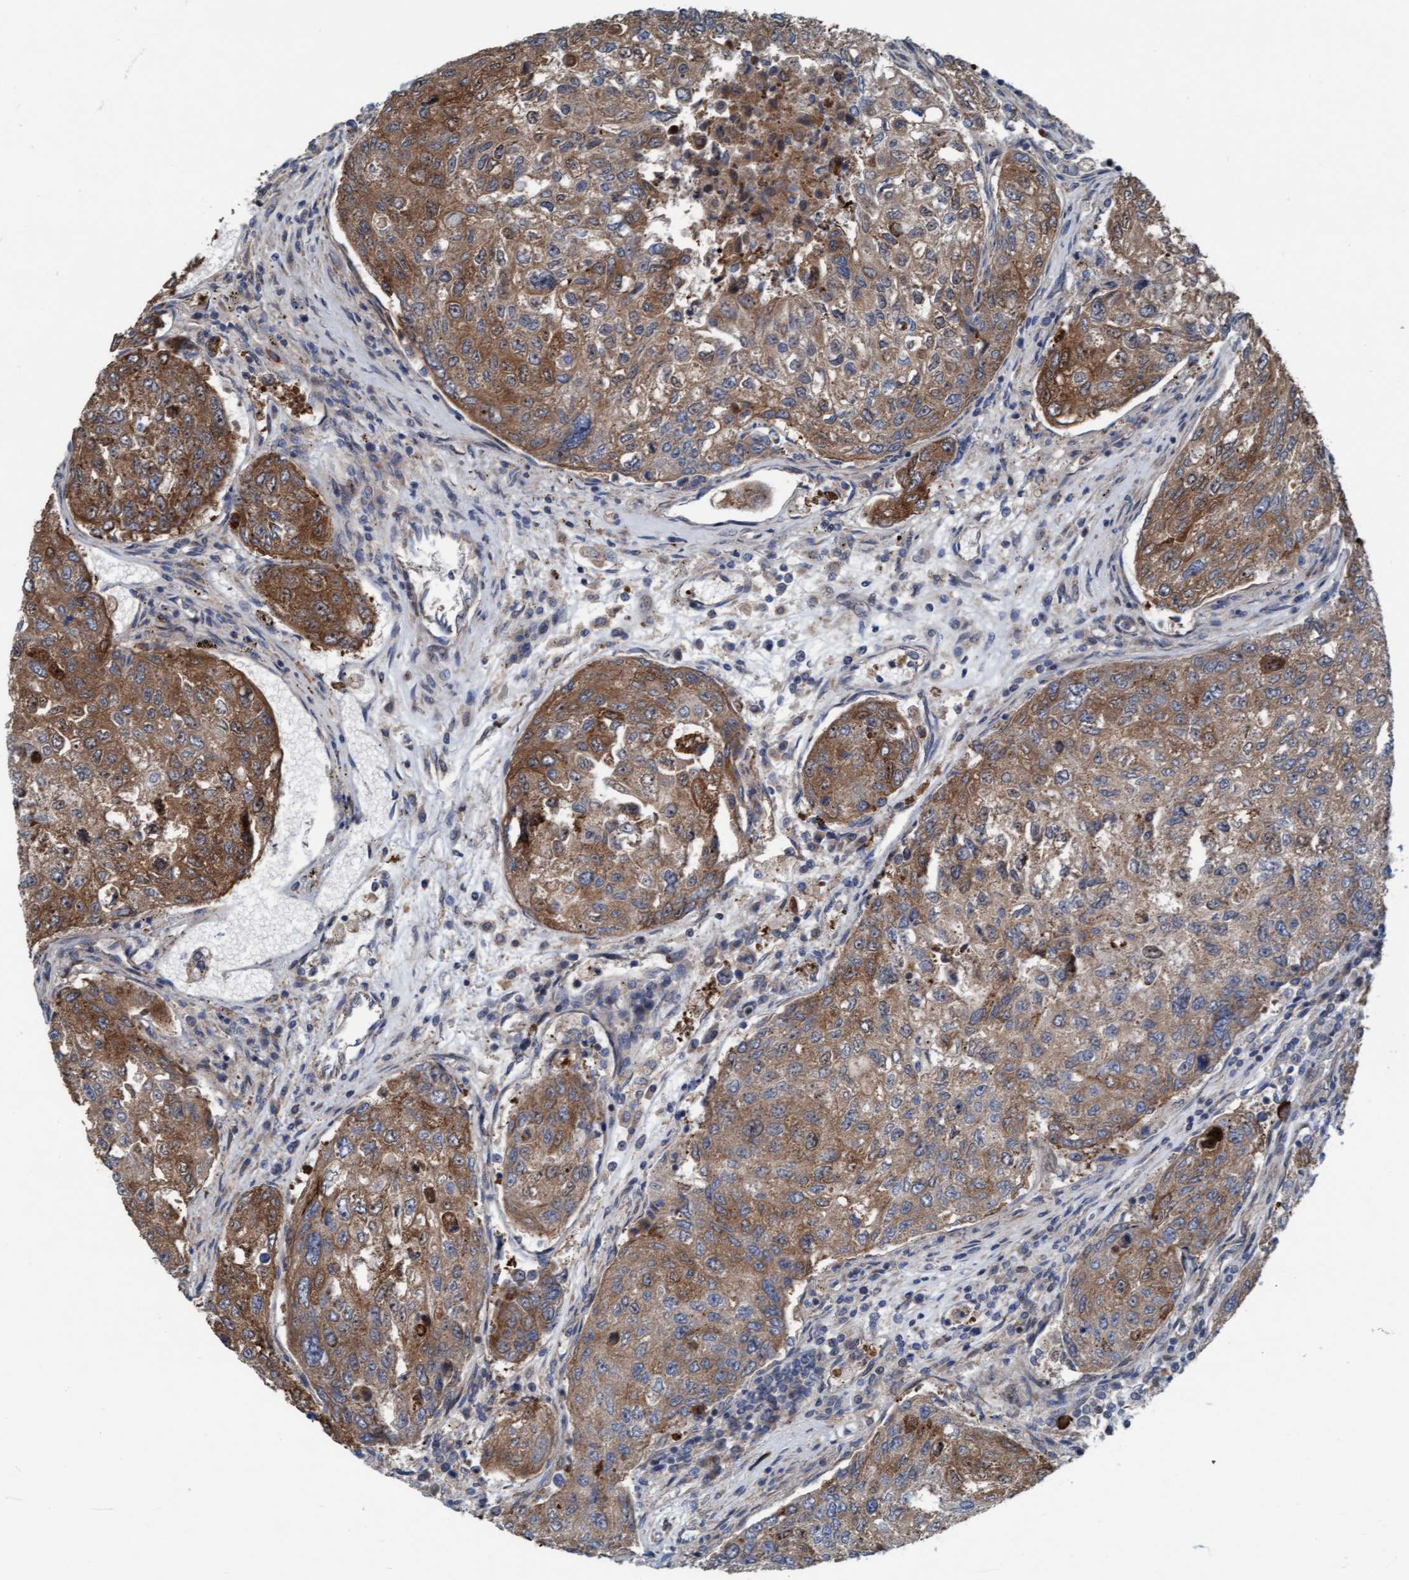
{"staining": {"intensity": "moderate", "quantity": ">75%", "location": "cytoplasmic/membranous"}, "tissue": "urothelial cancer", "cell_type": "Tumor cells", "image_type": "cancer", "snomed": [{"axis": "morphology", "description": "Urothelial carcinoma, High grade"}, {"axis": "topography", "description": "Lymph node"}, {"axis": "topography", "description": "Urinary bladder"}], "caption": "A brown stain highlights moderate cytoplasmic/membranous staining of a protein in human high-grade urothelial carcinoma tumor cells.", "gene": "KLHL26", "patient": {"sex": "male", "age": 51}}